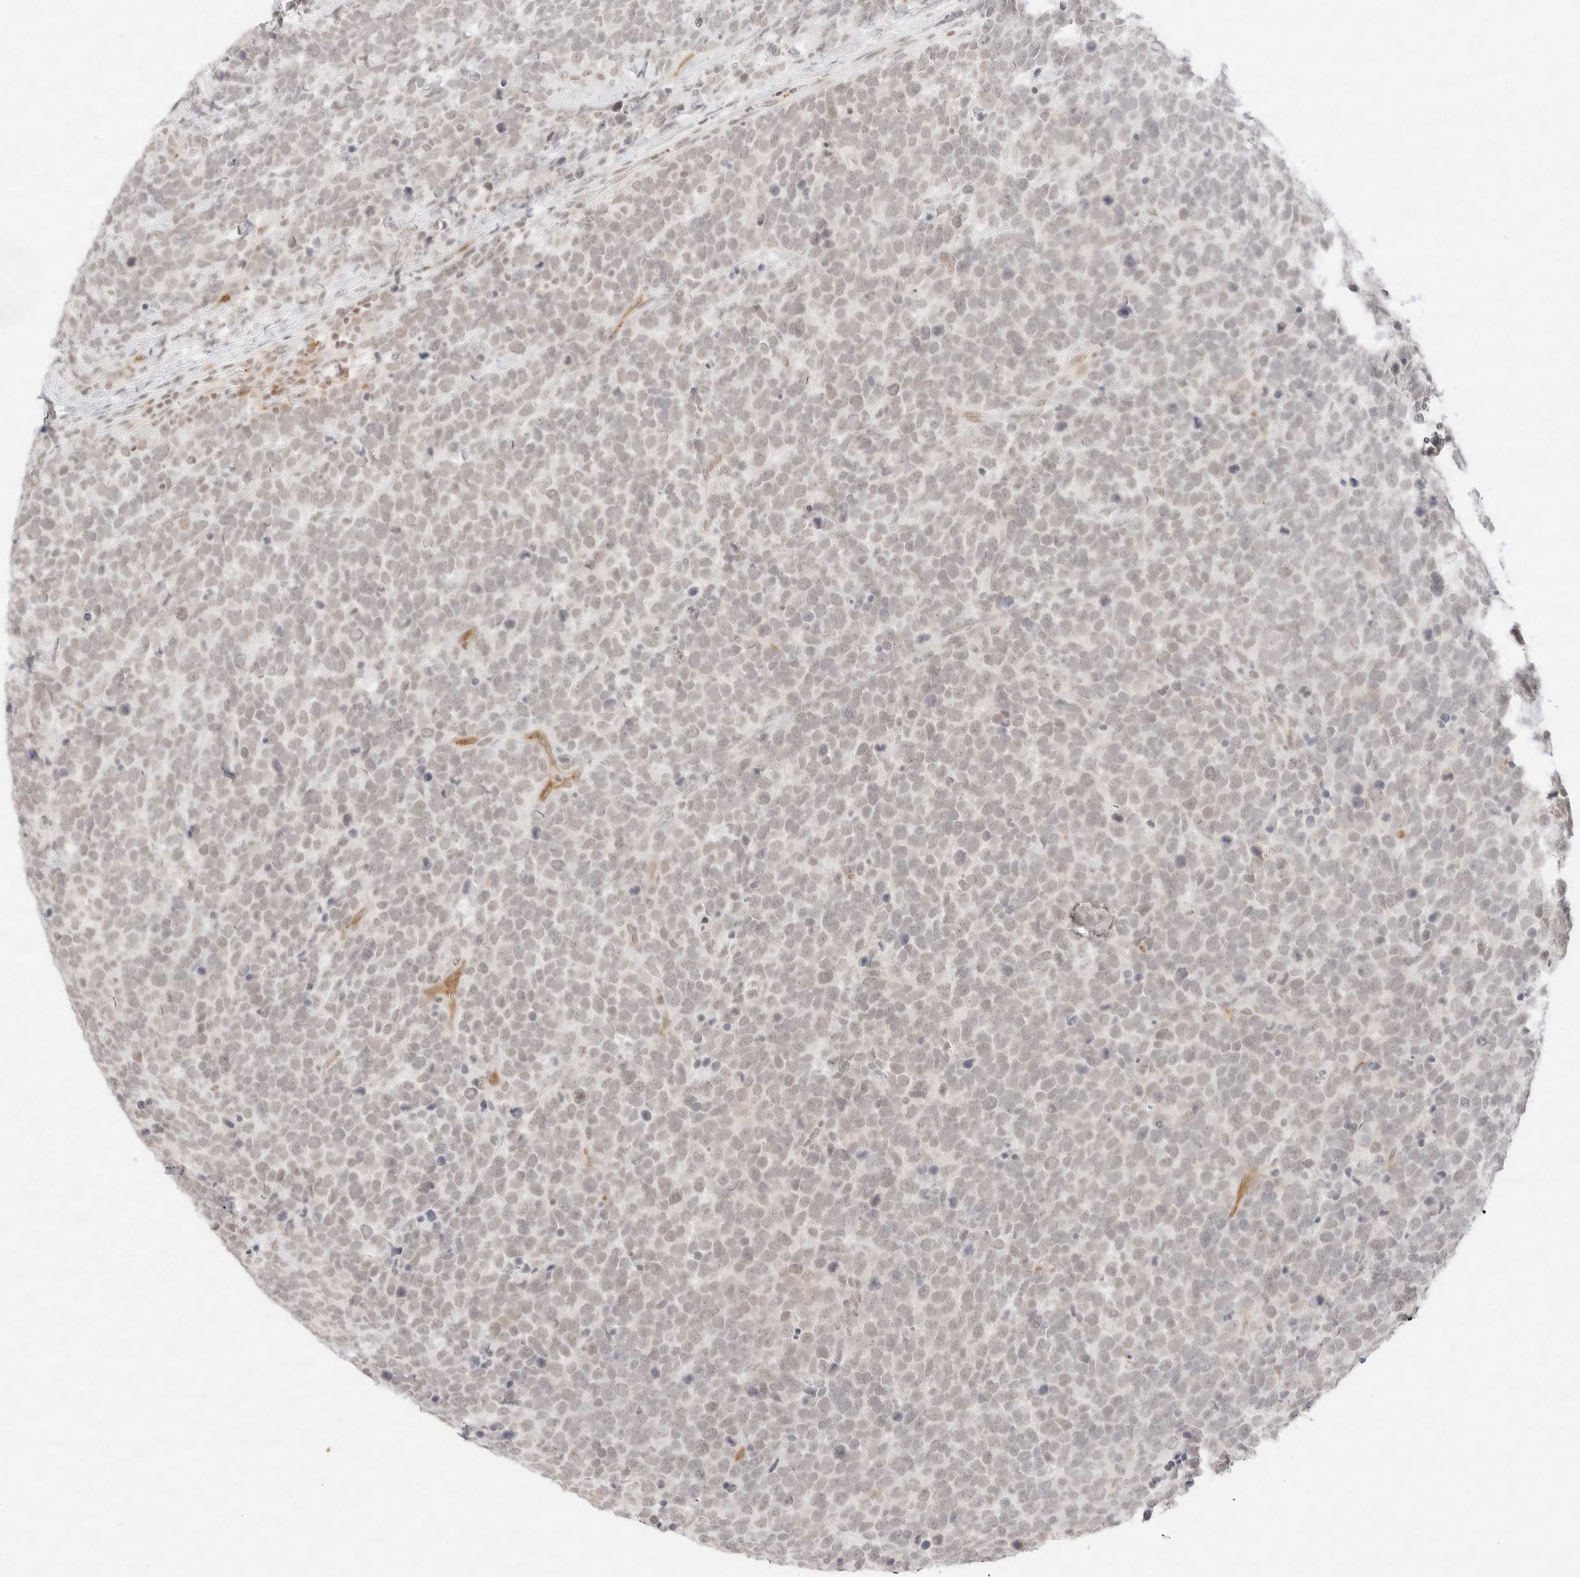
{"staining": {"intensity": "negative", "quantity": "none", "location": "none"}, "tissue": "urothelial cancer", "cell_type": "Tumor cells", "image_type": "cancer", "snomed": [{"axis": "morphology", "description": "Urothelial carcinoma, High grade"}, {"axis": "topography", "description": "Urinary bladder"}], "caption": "Immunohistochemistry histopathology image of neoplastic tissue: human high-grade urothelial carcinoma stained with DAB shows no significant protein staining in tumor cells.", "gene": "GNAS", "patient": {"sex": "female", "age": 82}}